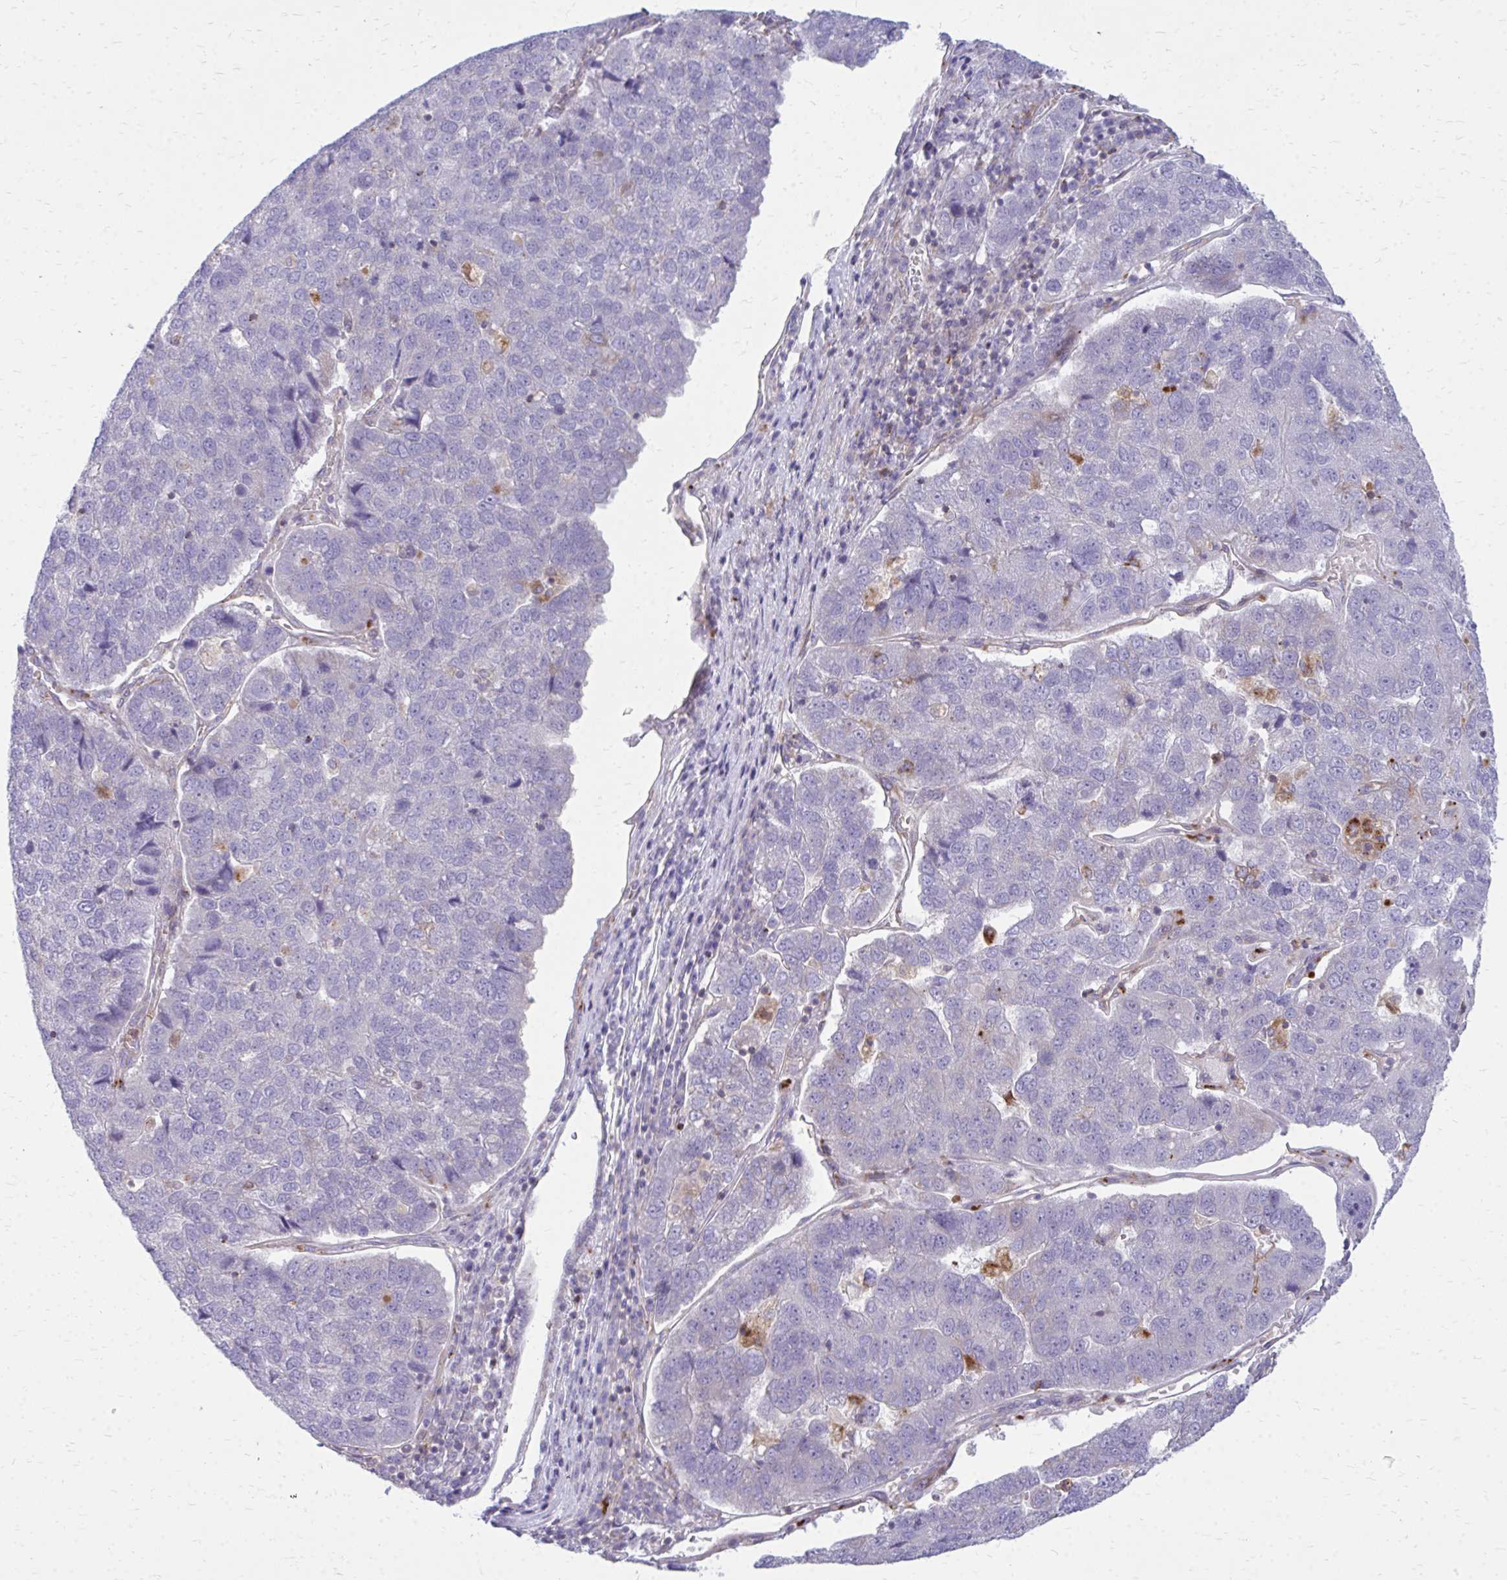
{"staining": {"intensity": "negative", "quantity": "none", "location": "none"}, "tissue": "pancreatic cancer", "cell_type": "Tumor cells", "image_type": "cancer", "snomed": [{"axis": "morphology", "description": "Adenocarcinoma, NOS"}, {"axis": "topography", "description": "Pancreas"}], "caption": "Protein analysis of pancreatic adenocarcinoma shows no significant positivity in tumor cells. Brightfield microscopy of IHC stained with DAB (3,3'-diaminobenzidine) (brown) and hematoxylin (blue), captured at high magnification.", "gene": "ASAP1", "patient": {"sex": "female", "age": 61}}